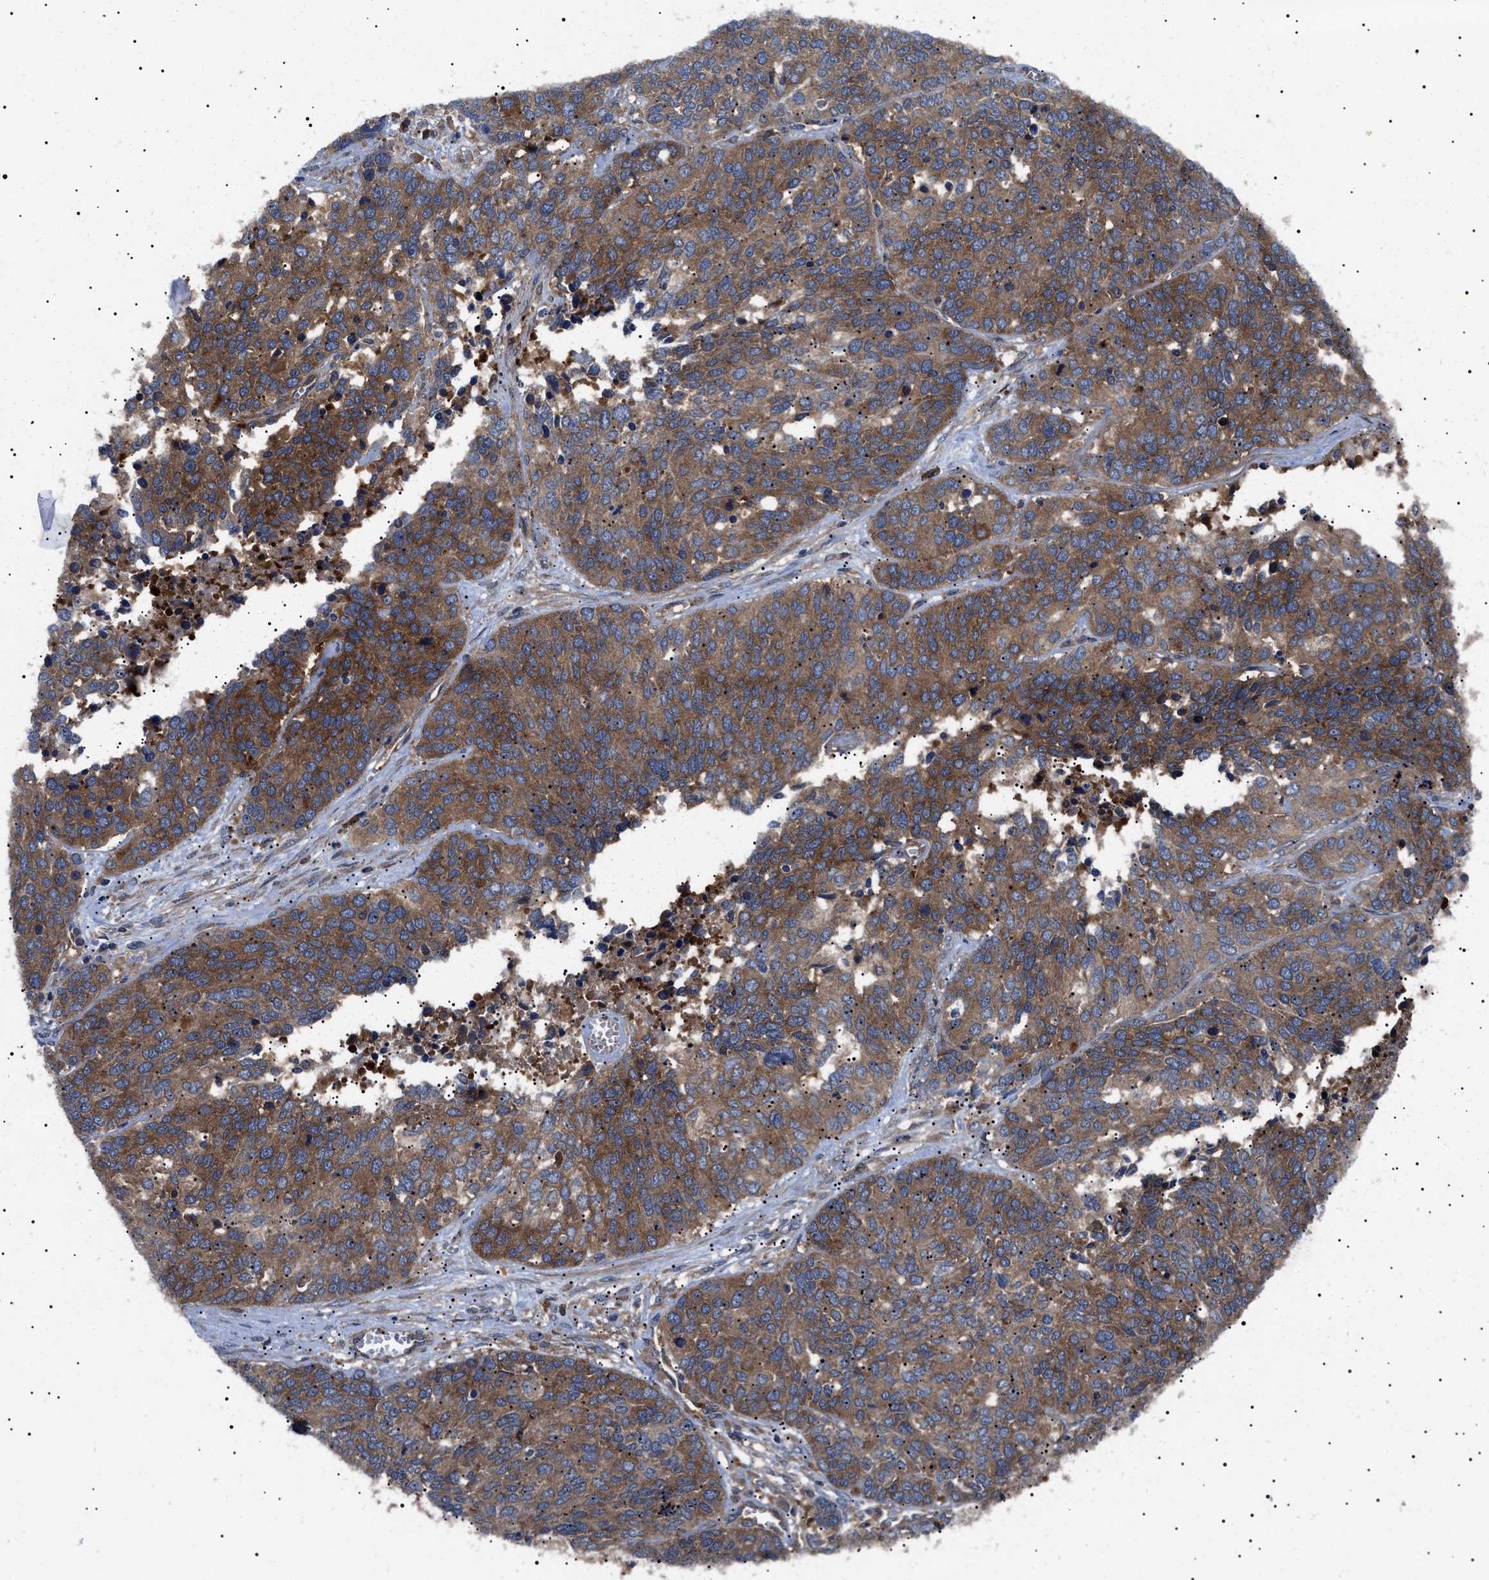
{"staining": {"intensity": "strong", "quantity": ">75%", "location": "cytoplasmic/membranous"}, "tissue": "ovarian cancer", "cell_type": "Tumor cells", "image_type": "cancer", "snomed": [{"axis": "morphology", "description": "Cystadenocarcinoma, serous, NOS"}, {"axis": "topography", "description": "Ovary"}], "caption": "This is an image of IHC staining of ovarian serous cystadenocarcinoma, which shows strong expression in the cytoplasmic/membranous of tumor cells.", "gene": "TPP2", "patient": {"sex": "female", "age": 44}}